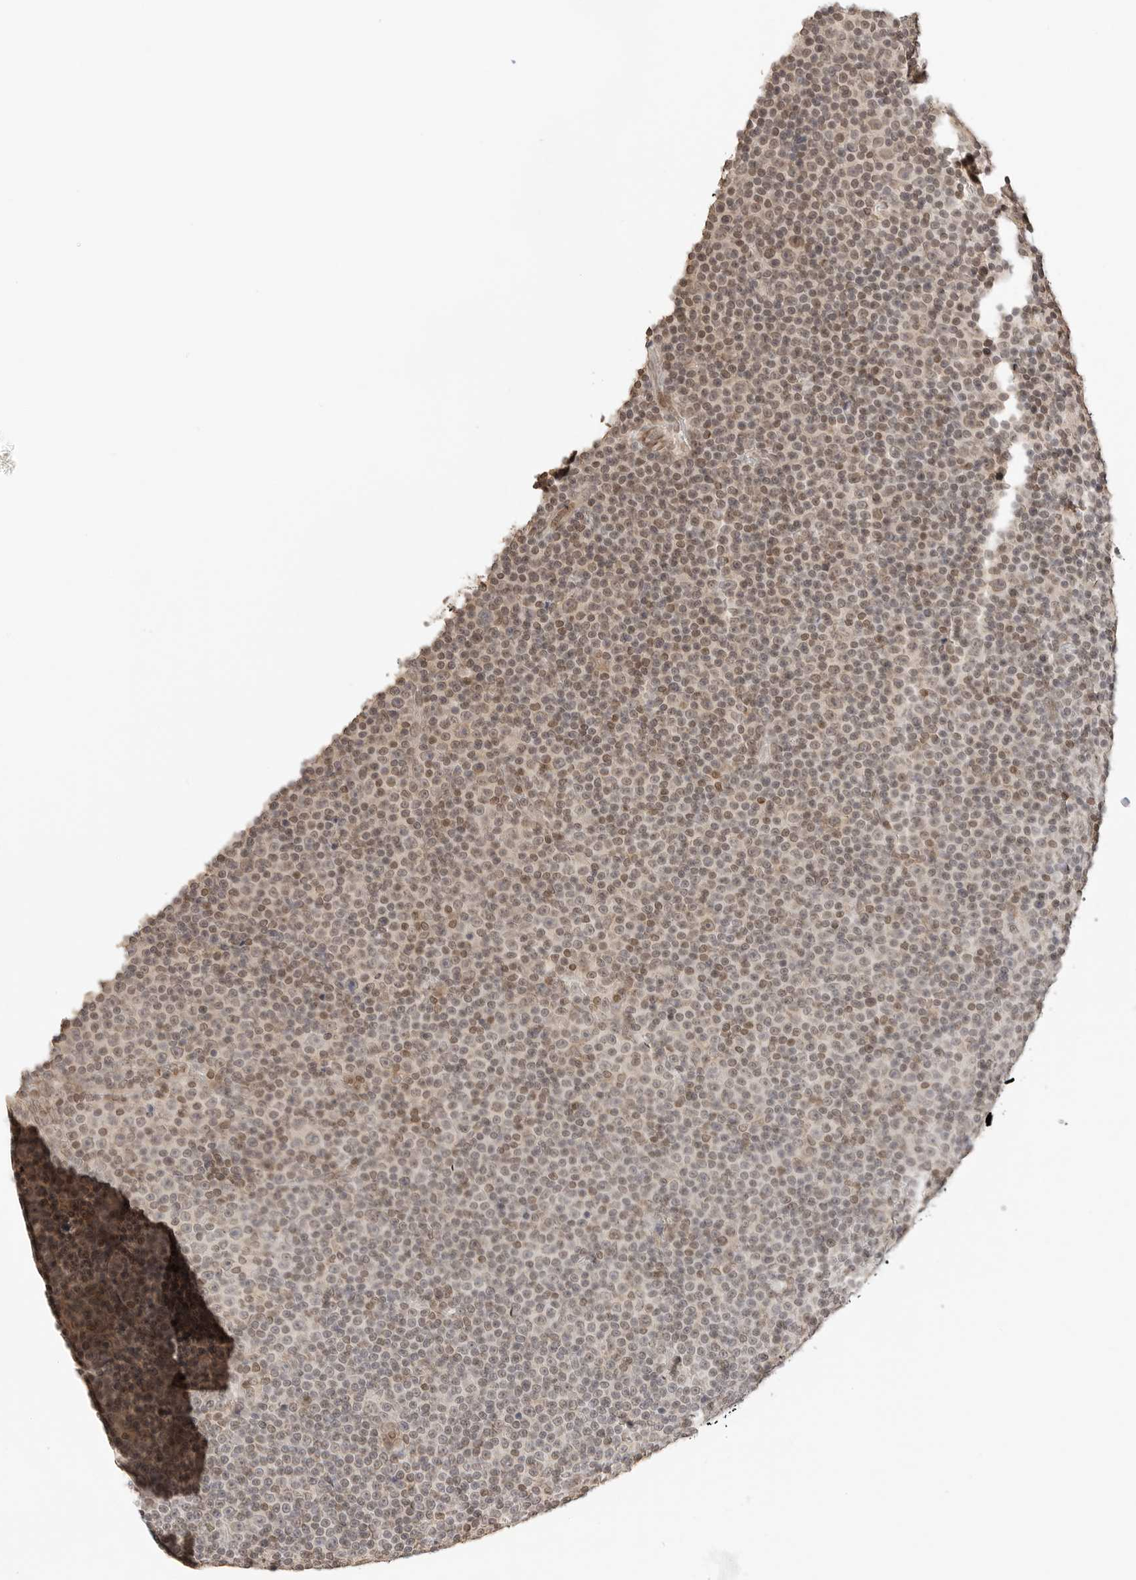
{"staining": {"intensity": "weak", "quantity": "25%-75%", "location": "nuclear"}, "tissue": "lymphoma", "cell_type": "Tumor cells", "image_type": "cancer", "snomed": [{"axis": "morphology", "description": "Malignant lymphoma, non-Hodgkin's type, Low grade"}, {"axis": "topography", "description": "Lymph node"}], "caption": "An immunohistochemistry histopathology image of tumor tissue is shown. Protein staining in brown shows weak nuclear positivity in lymphoma within tumor cells.", "gene": "POLH", "patient": {"sex": "female", "age": 67}}